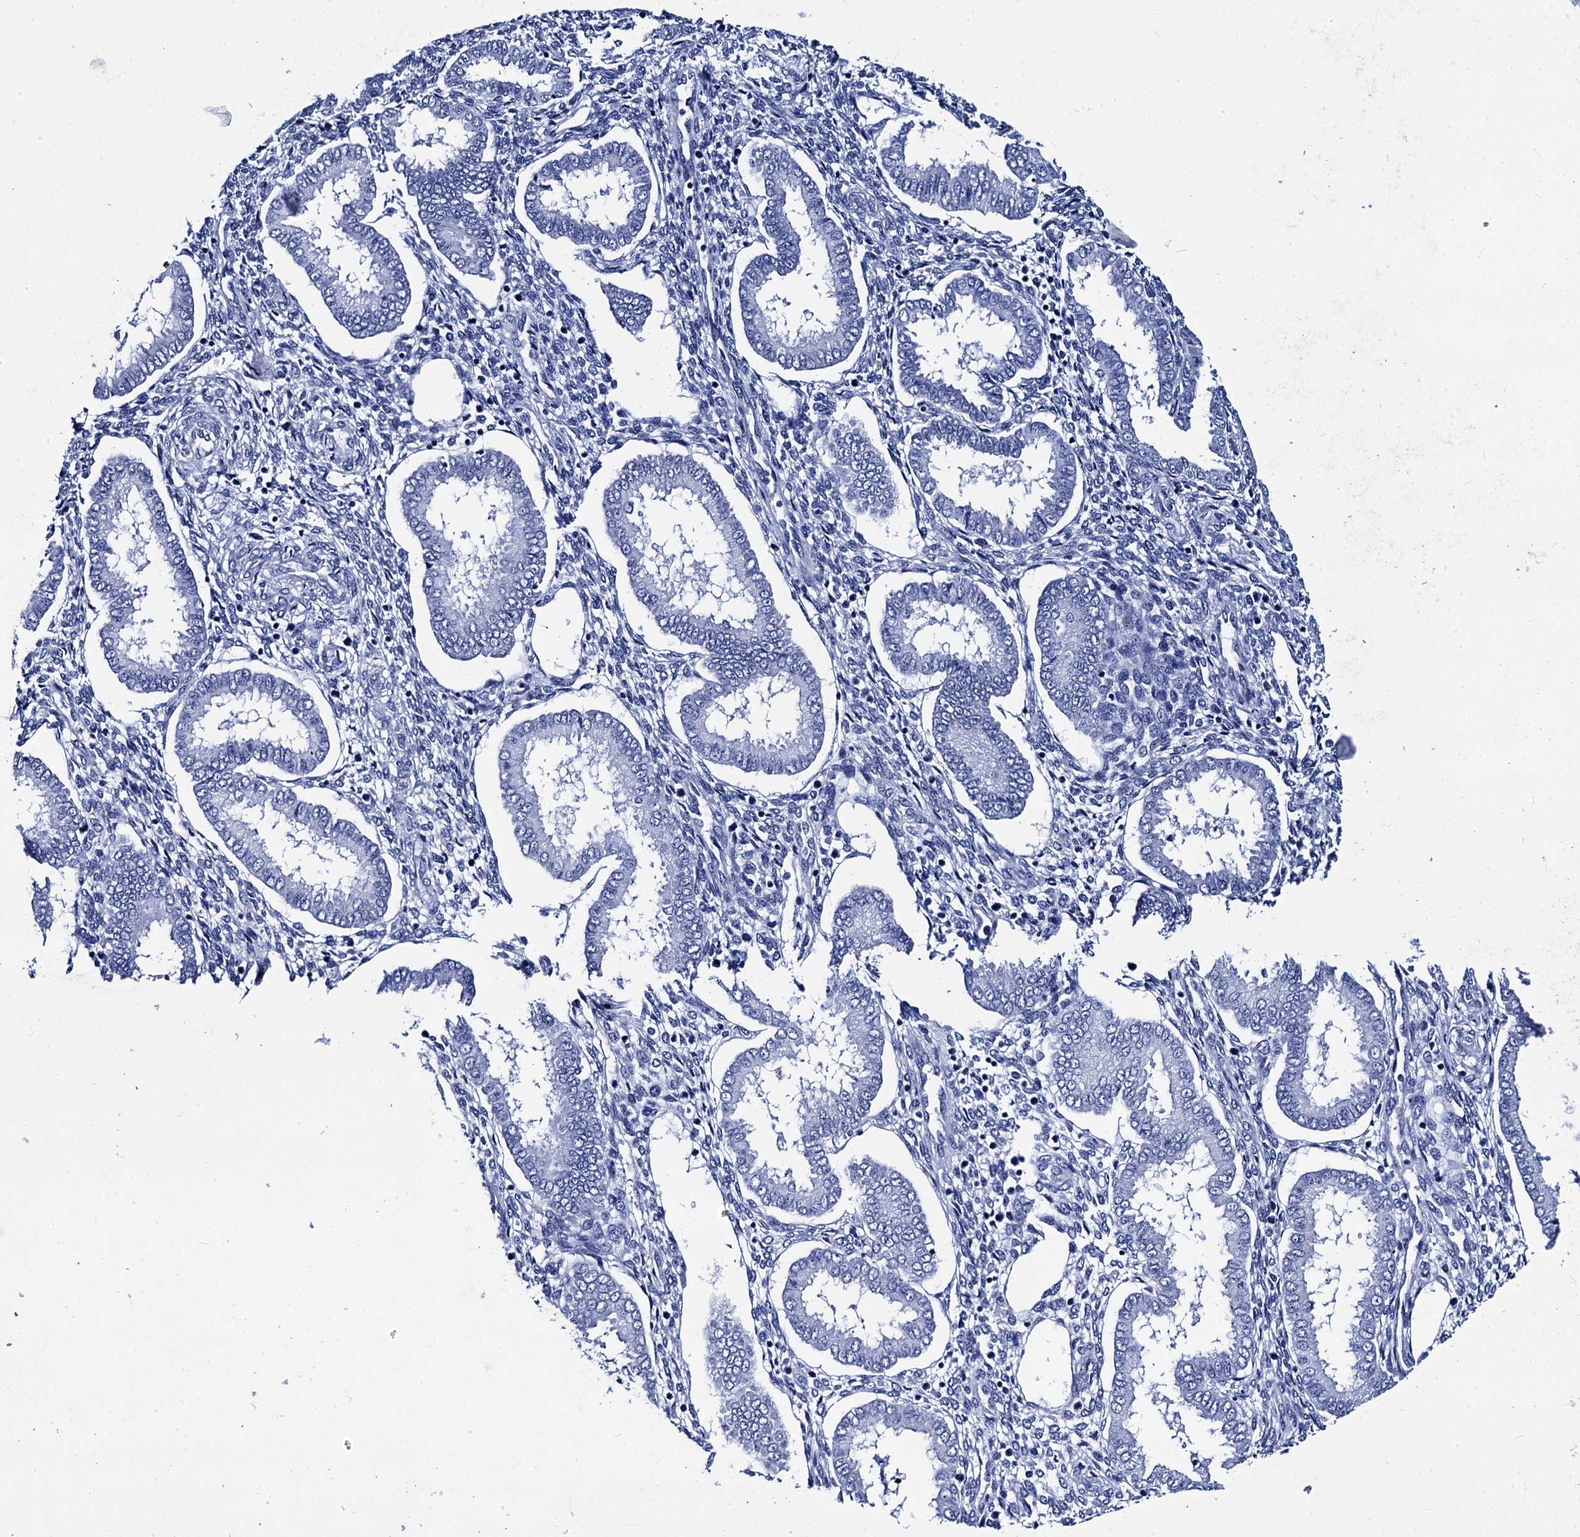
{"staining": {"intensity": "negative", "quantity": "none", "location": "none"}, "tissue": "endometrium", "cell_type": "Cells in endometrial stroma", "image_type": "normal", "snomed": [{"axis": "morphology", "description": "Normal tissue, NOS"}, {"axis": "topography", "description": "Endometrium"}], "caption": "Endometrium stained for a protein using immunohistochemistry displays no expression cells in endometrial stroma.", "gene": "MYBPC3", "patient": {"sex": "female", "age": 24}}